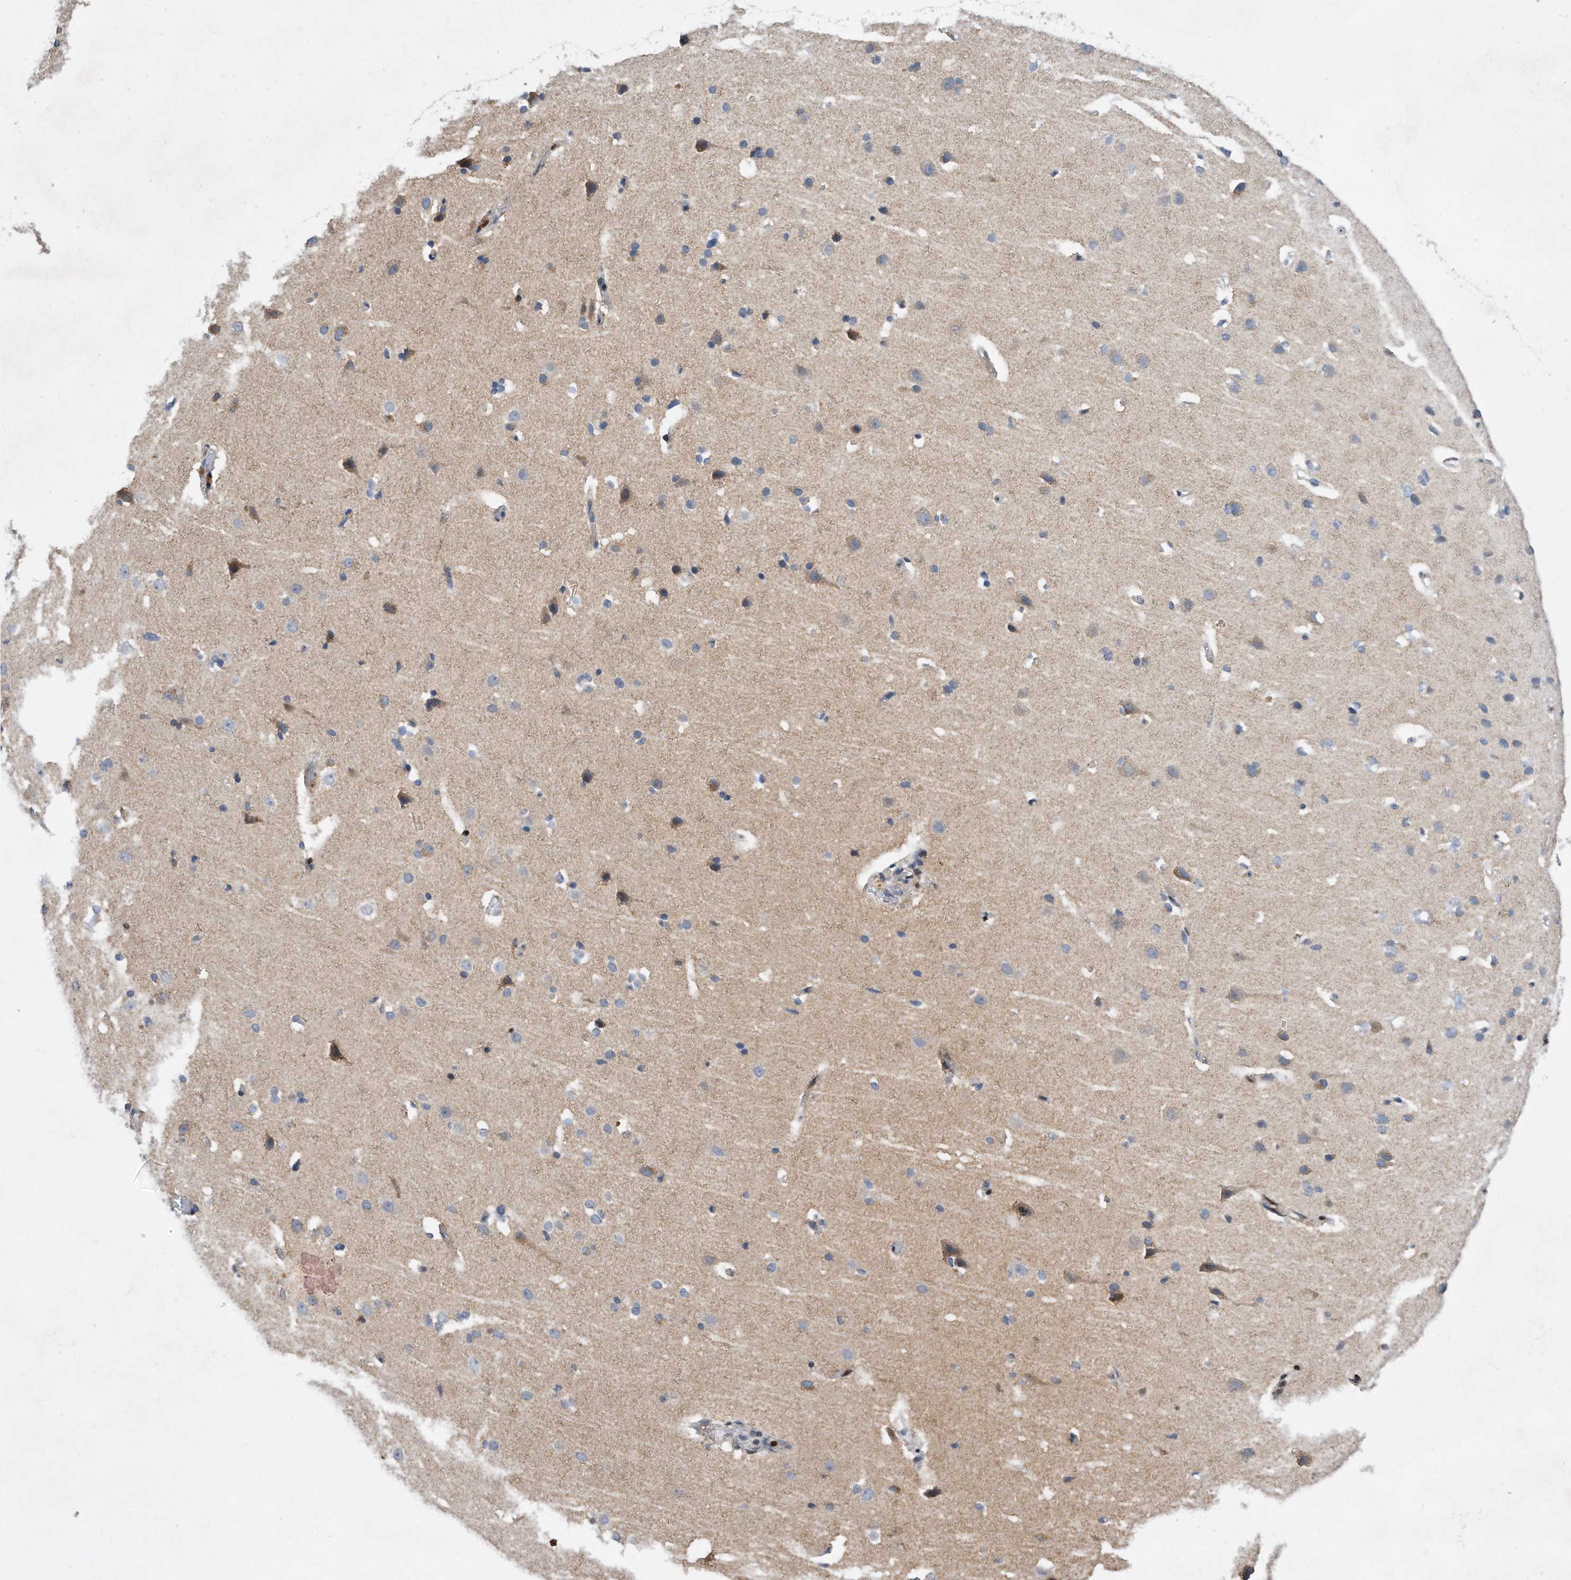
{"staining": {"intensity": "negative", "quantity": "none", "location": "none"}, "tissue": "cerebral cortex", "cell_type": "Endothelial cells", "image_type": "normal", "snomed": [{"axis": "morphology", "description": "Normal tissue, NOS"}, {"axis": "topography", "description": "Cerebral cortex"}], "caption": "IHC photomicrograph of normal cerebral cortex: human cerebral cortex stained with DAB (3,3'-diaminobenzidine) demonstrates no significant protein expression in endothelial cells. Nuclei are stained in blue.", "gene": "CDH12", "patient": {"sex": "male", "age": 34}}